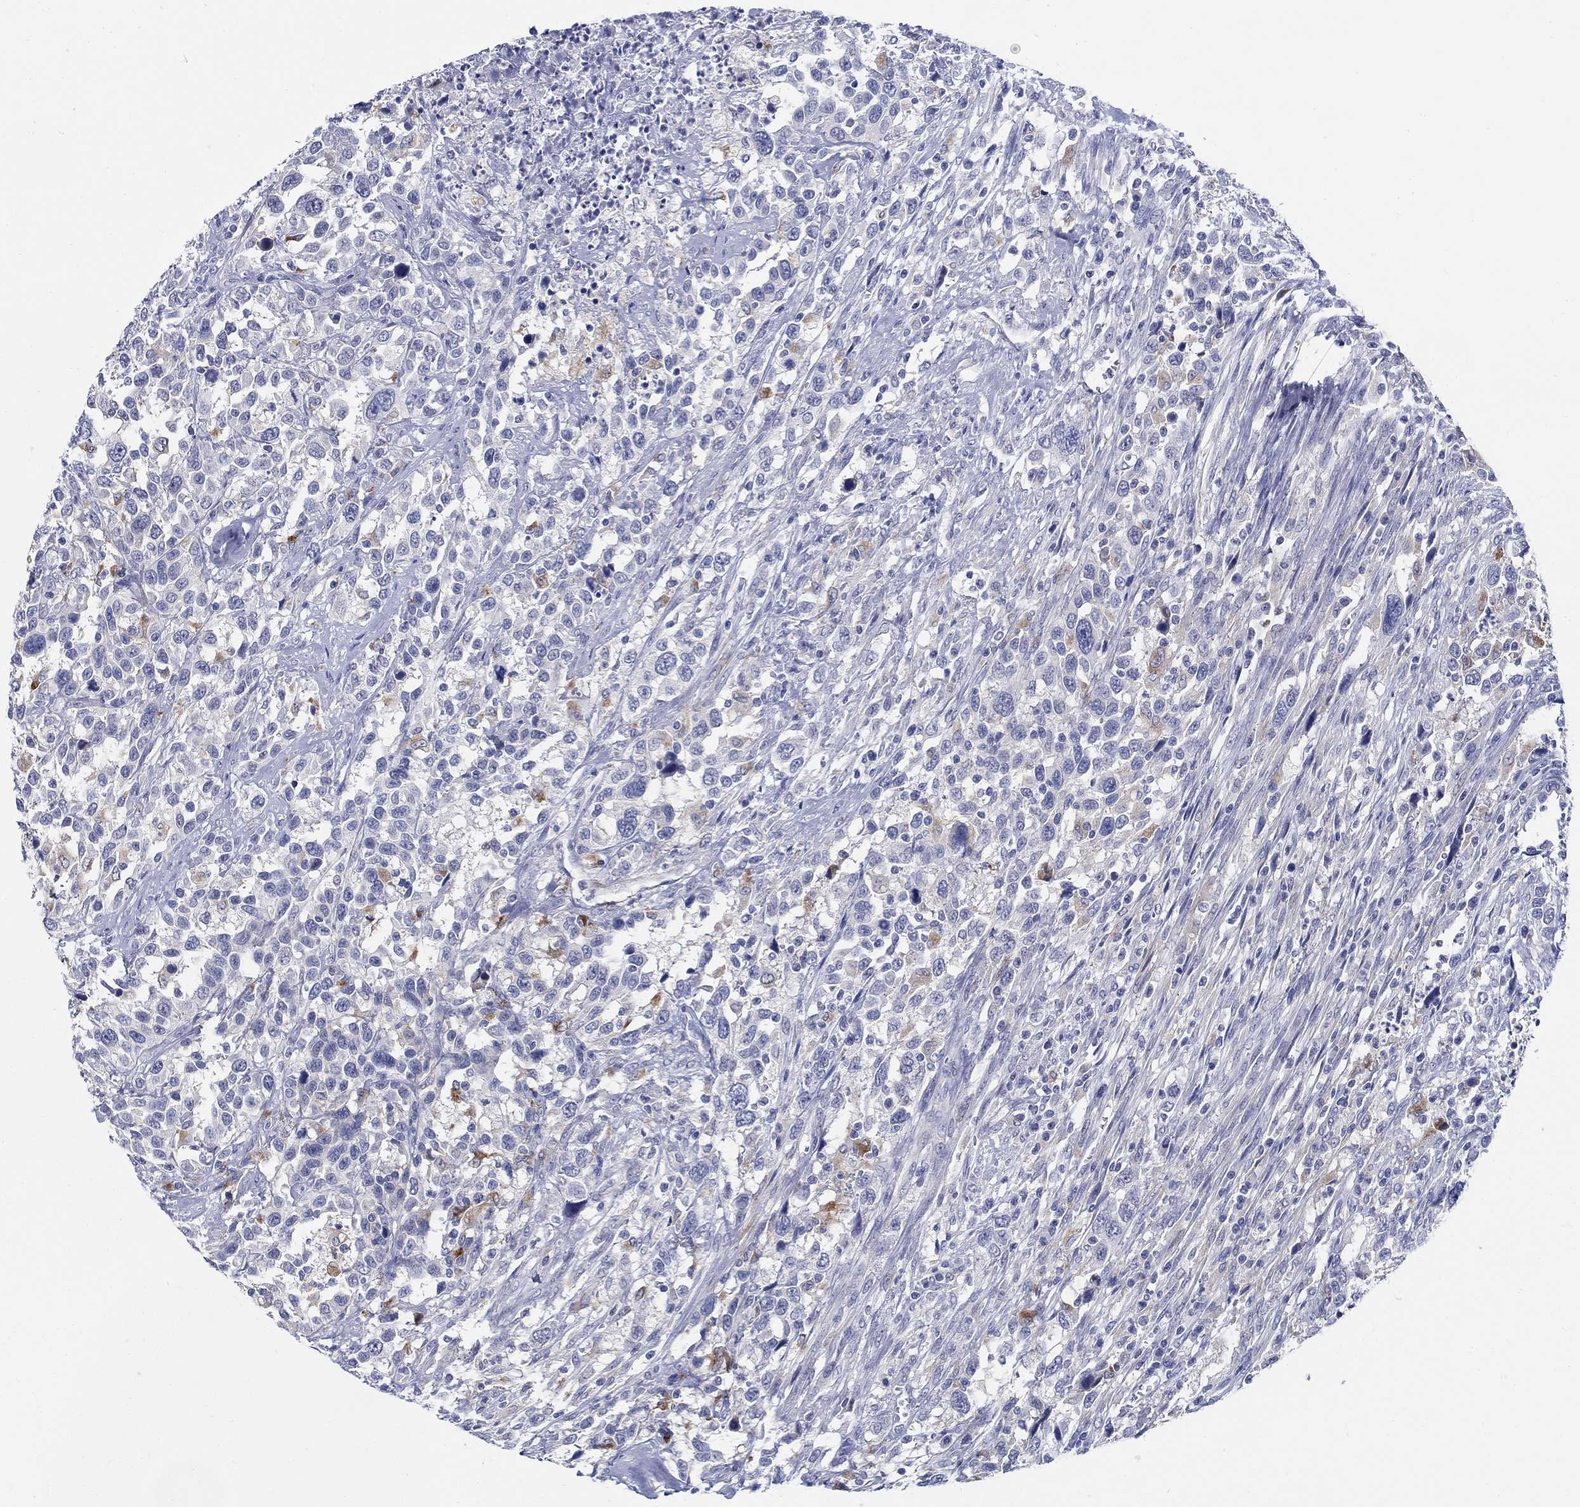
{"staining": {"intensity": "negative", "quantity": "none", "location": "none"}, "tissue": "urothelial cancer", "cell_type": "Tumor cells", "image_type": "cancer", "snomed": [{"axis": "morphology", "description": "Urothelial carcinoma, NOS"}, {"axis": "morphology", "description": "Urothelial carcinoma, High grade"}, {"axis": "topography", "description": "Urinary bladder"}], "caption": "Tumor cells show no significant expression in urothelial cancer.", "gene": "RAP1GAP", "patient": {"sex": "female", "age": 64}}